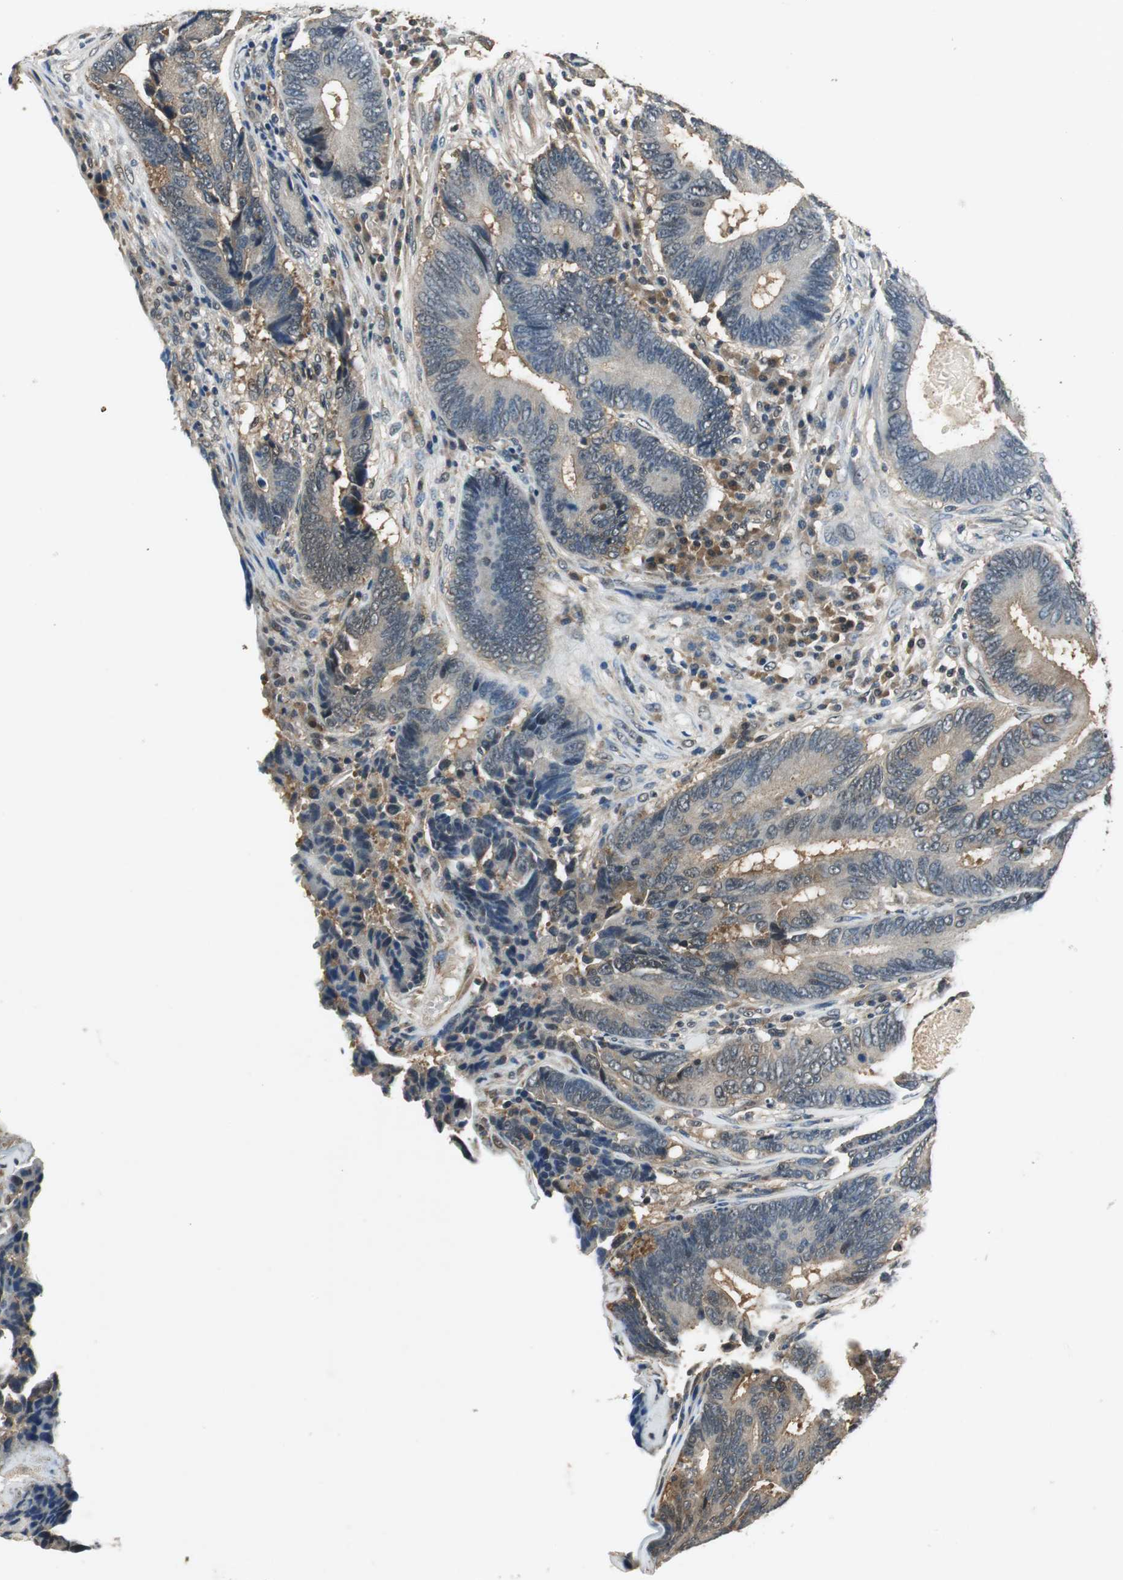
{"staining": {"intensity": "weak", "quantity": "25%-75%", "location": "cytoplasmic/membranous"}, "tissue": "colorectal cancer", "cell_type": "Tumor cells", "image_type": "cancer", "snomed": [{"axis": "morphology", "description": "Adenocarcinoma, NOS"}, {"axis": "topography", "description": "Colon"}], "caption": "Colorectal cancer (adenocarcinoma) stained for a protein demonstrates weak cytoplasmic/membranous positivity in tumor cells.", "gene": "PSMB4", "patient": {"sex": "female", "age": 78}}